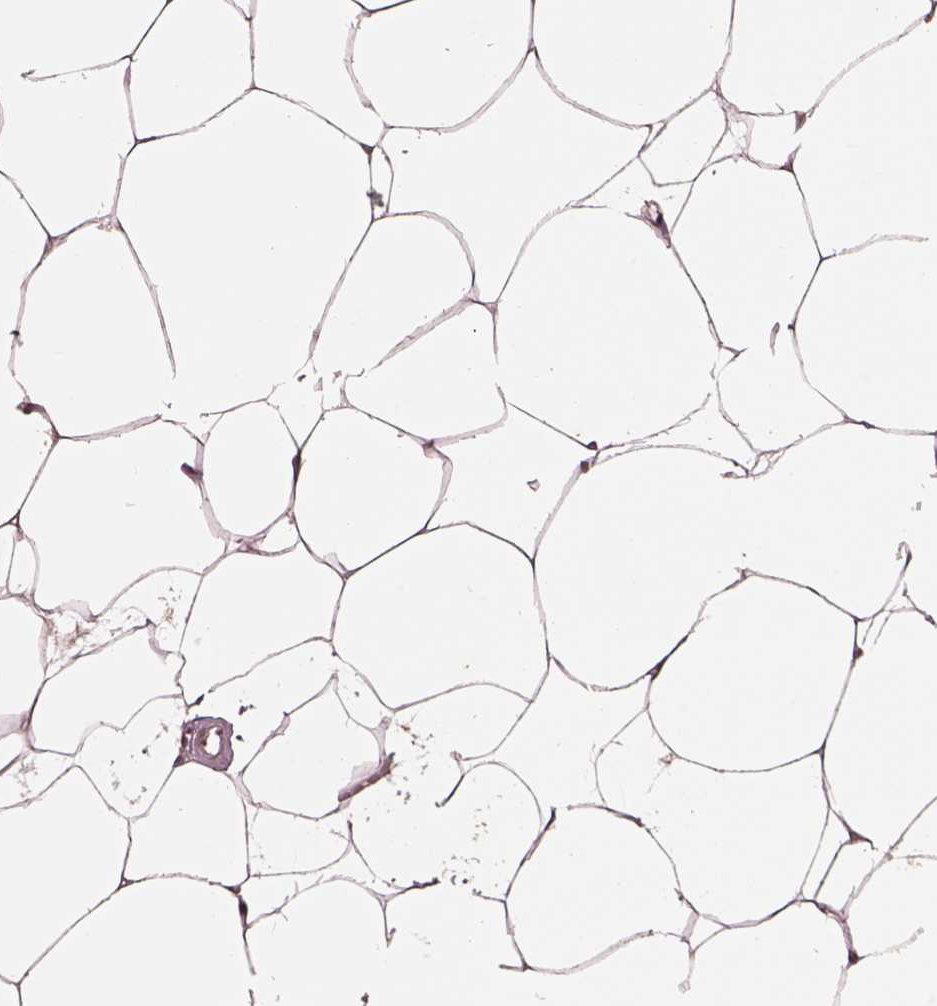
{"staining": {"intensity": "moderate", "quantity": ">75%", "location": "nuclear"}, "tissue": "breast", "cell_type": "Adipocytes", "image_type": "normal", "snomed": [{"axis": "morphology", "description": "Normal tissue, NOS"}, {"axis": "topography", "description": "Breast"}], "caption": "Immunohistochemistry (DAB (3,3'-diaminobenzidine)) staining of benign breast exhibits moderate nuclear protein expression in about >75% of adipocytes. (DAB IHC, brown staining for protein, blue staining for nuclei).", "gene": "BRD9", "patient": {"sex": "female", "age": 32}}